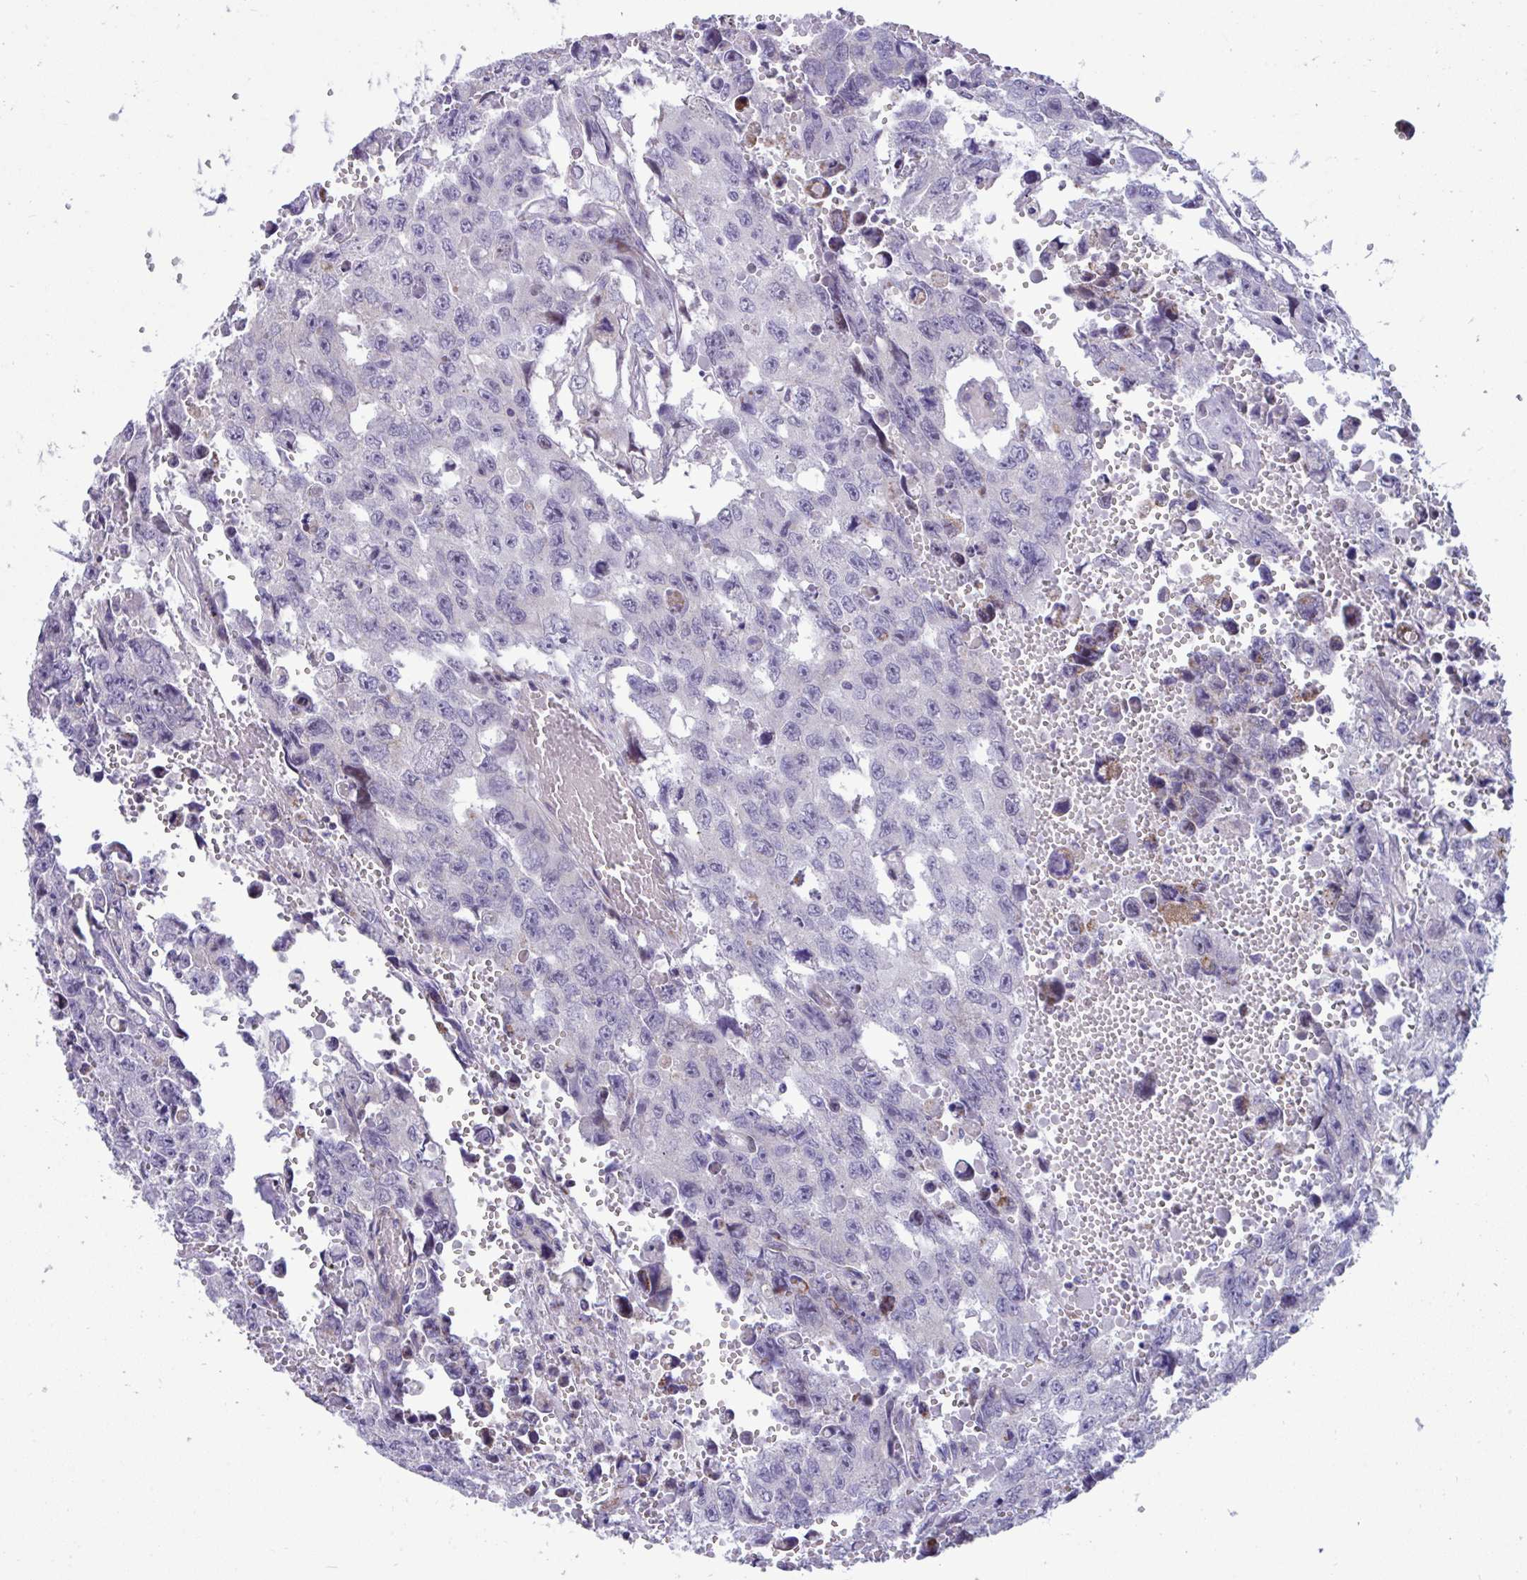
{"staining": {"intensity": "negative", "quantity": "none", "location": "none"}, "tissue": "testis cancer", "cell_type": "Tumor cells", "image_type": "cancer", "snomed": [{"axis": "morphology", "description": "Seminoma, NOS"}, {"axis": "topography", "description": "Testis"}], "caption": "Image shows no protein positivity in tumor cells of testis cancer tissue.", "gene": "DTX3", "patient": {"sex": "male", "age": 26}}